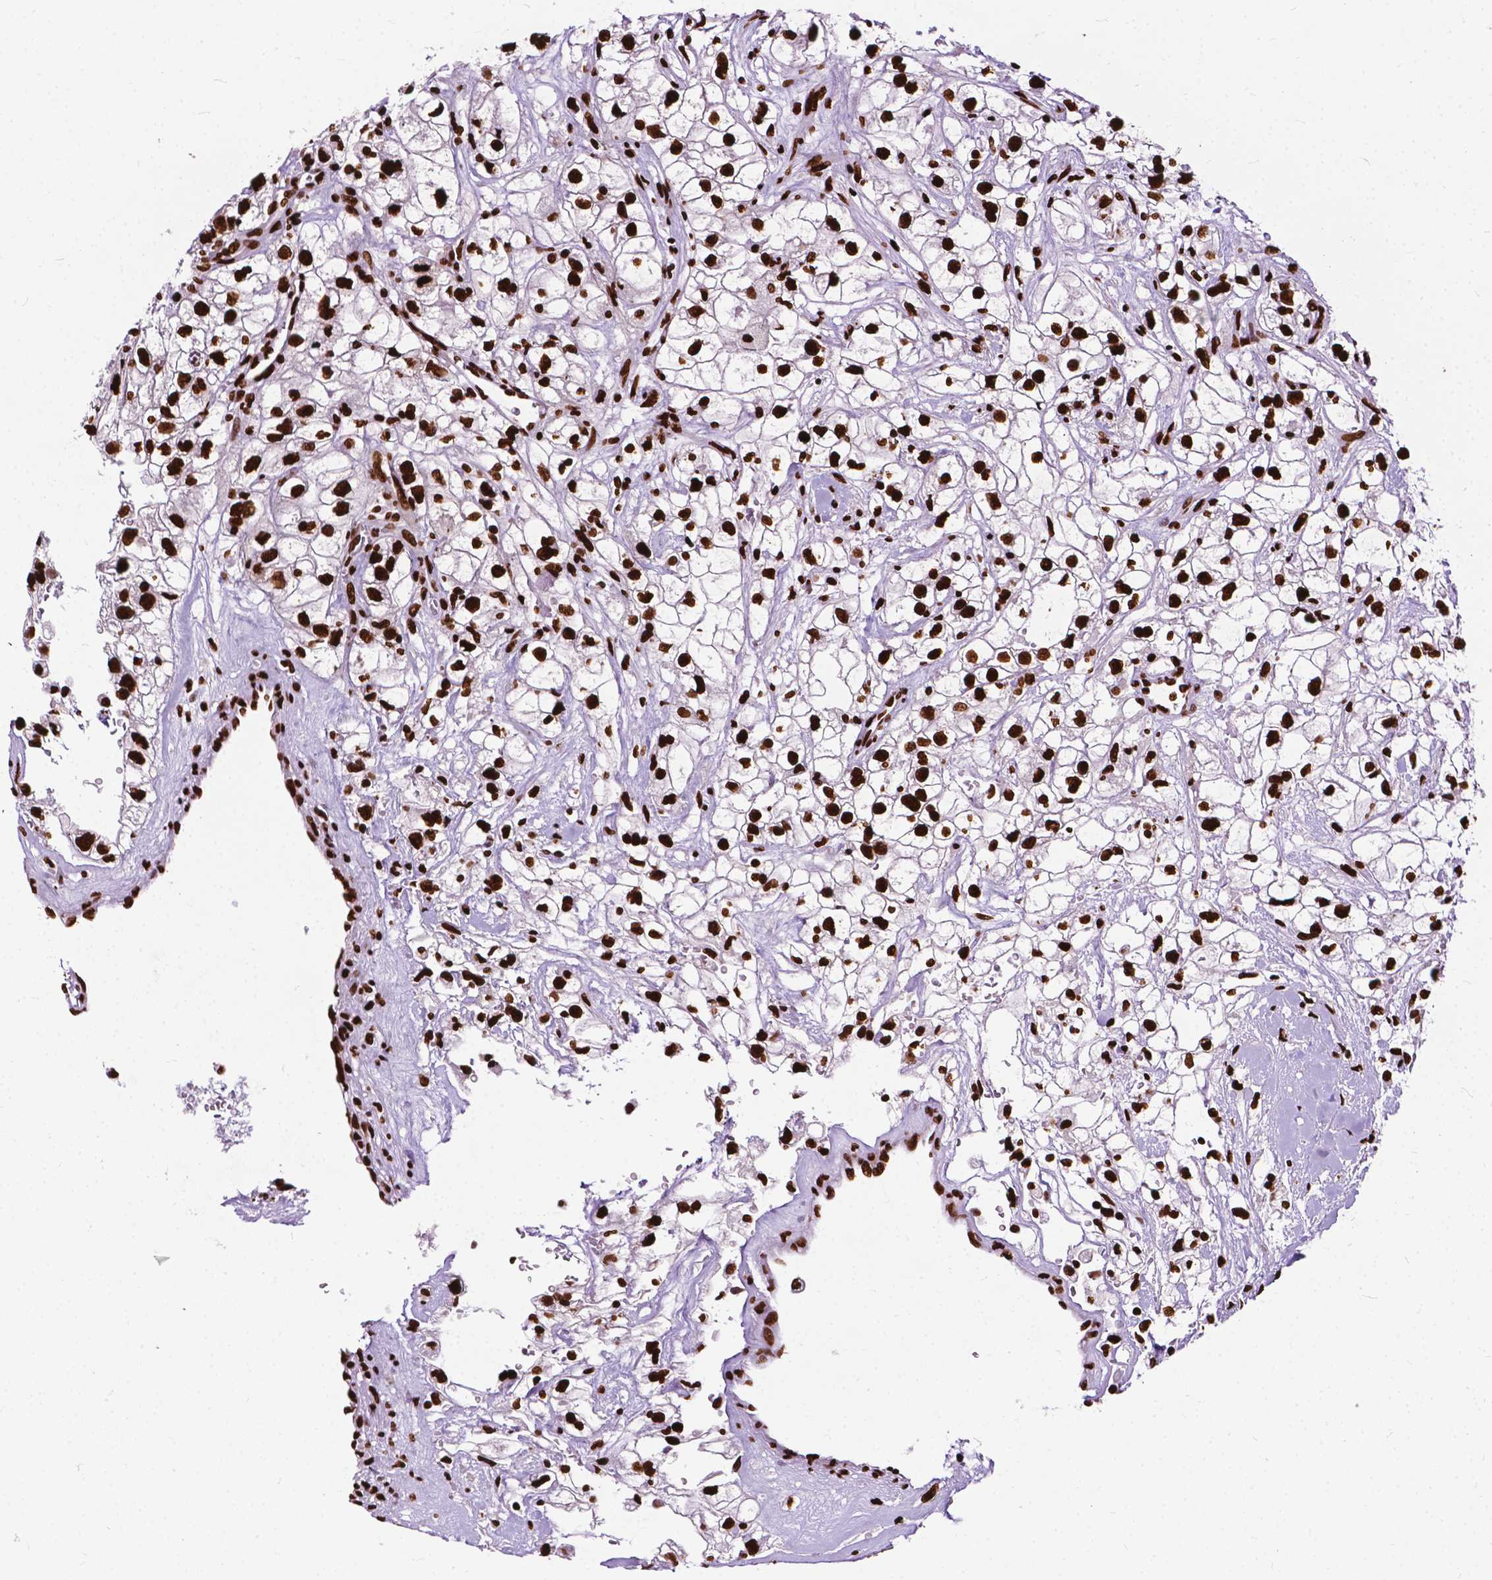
{"staining": {"intensity": "strong", "quantity": ">75%", "location": "nuclear"}, "tissue": "renal cancer", "cell_type": "Tumor cells", "image_type": "cancer", "snomed": [{"axis": "morphology", "description": "Adenocarcinoma, NOS"}, {"axis": "topography", "description": "Kidney"}], "caption": "Adenocarcinoma (renal) was stained to show a protein in brown. There is high levels of strong nuclear positivity in approximately >75% of tumor cells. (Brightfield microscopy of DAB IHC at high magnification).", "gene": "SMIM5", "patient": {"sex": "male", "age": 59}}